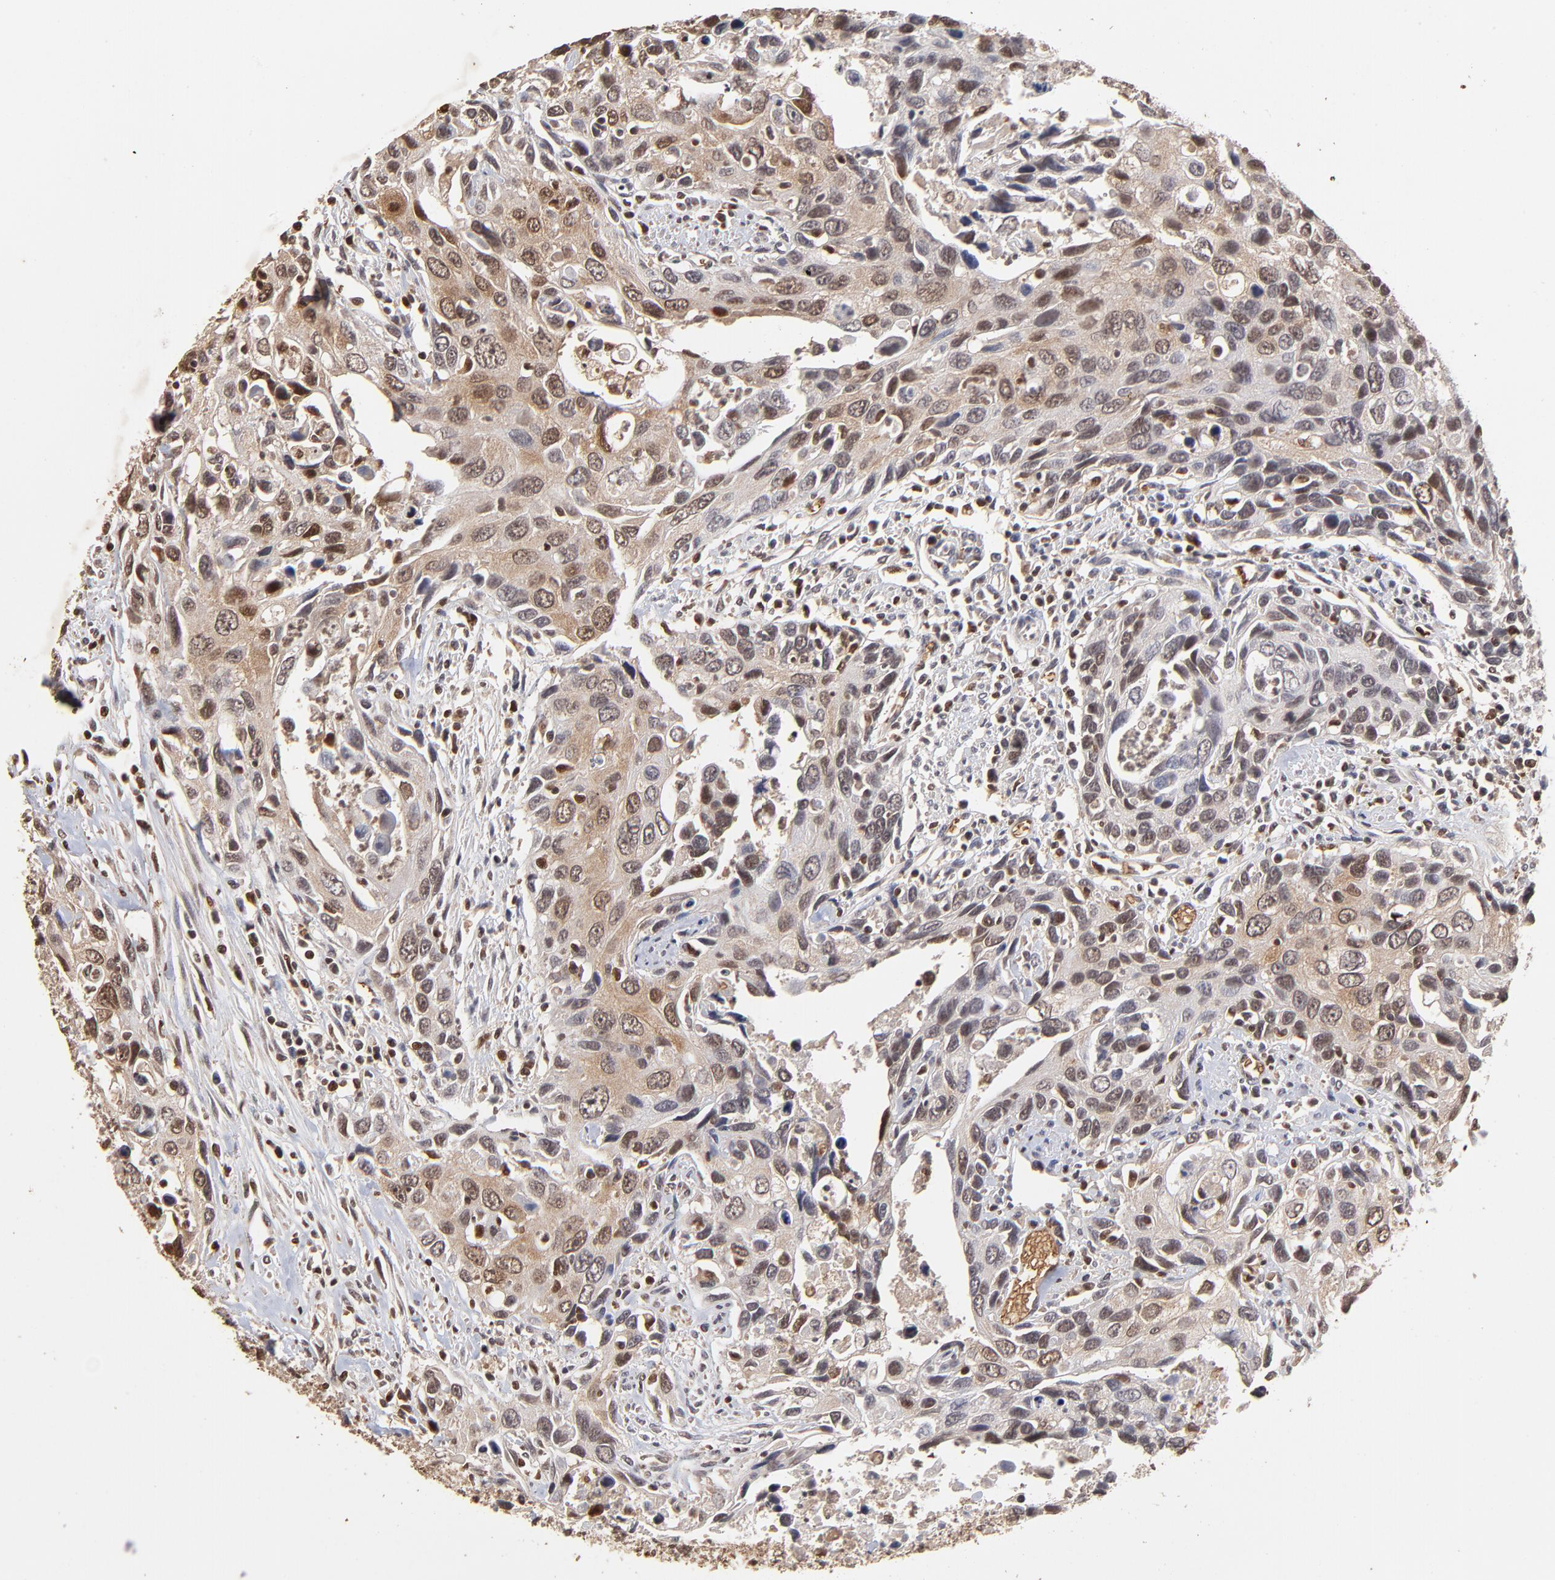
{"staining": {"intensity": "moderate", "quantity": "25%-75%", "location": "cytoplasmic/membranous,nuclear"}, "tissue": "urothelial cancer", "cell_type": "Tumor cells", "image_type": "cancer", "snomed": [{"axis": "morphology", "description": "Urothelial carcinoma, High grade"}, {"axis": "topography", "description": "Urinary bladder"}], "caption": "Moderate cytoplasmic/membranous and nuclear staining is appreciated in approximately 25%-75% of tumor cells in urothelial cancer.", "gene": "CASP1", "patient": {"sex": "male", "age": 71}}